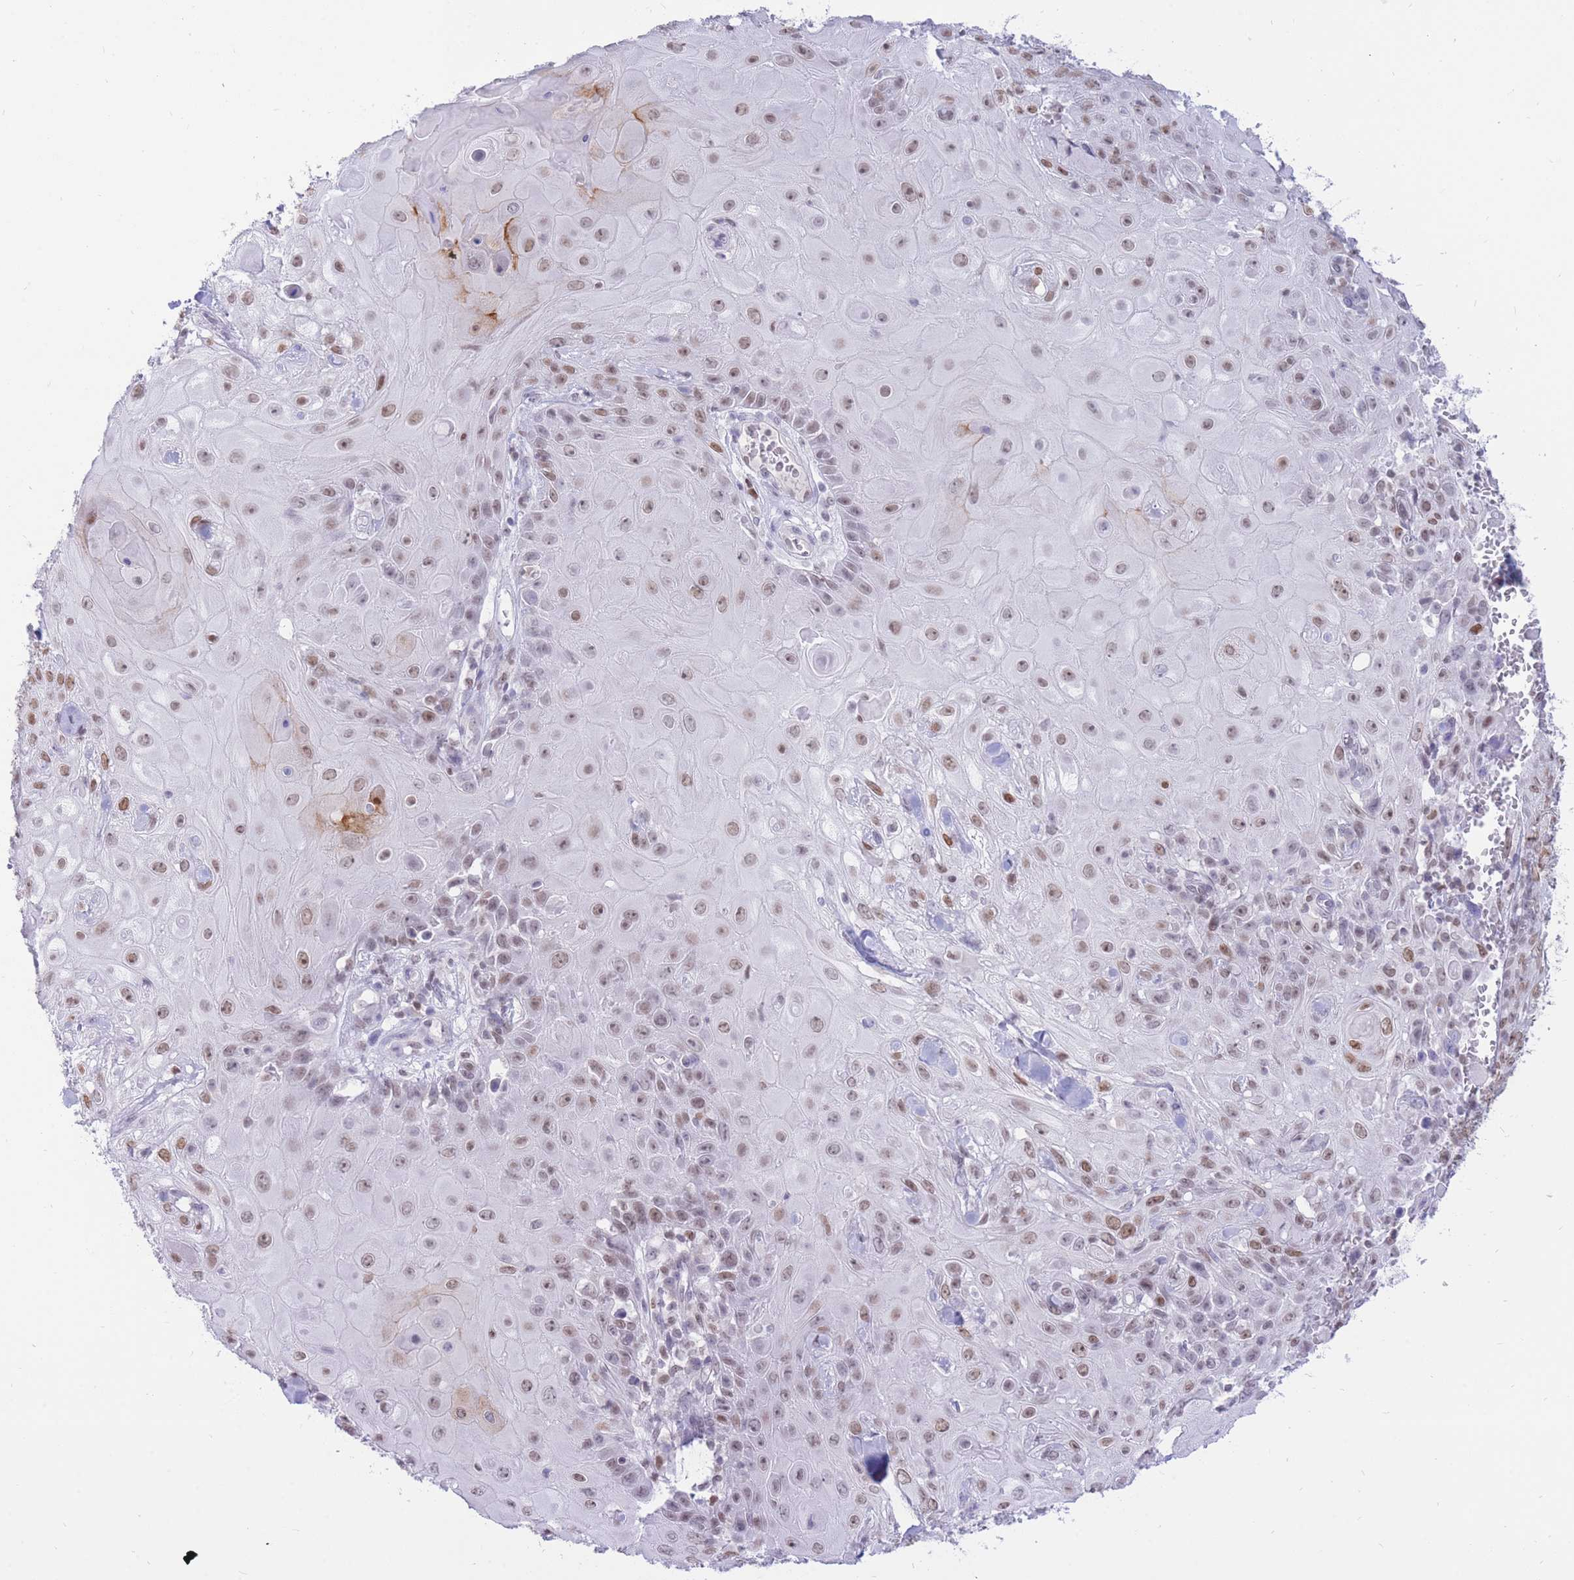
{"staining": {"intensity": "weak", "quantity": ">75%", "location": "nuclear"}, "tissue": "skin cancer", "cell_type": "Tumor cells", "image_type": "cancer", "snomed": [{"axis": "morphology", "description": "Normal tissue, NOS"}, {"axis": "morphology", "description": "Squamous cell carcinoma, NOS"}, {"axis": "topography", "description": "Skin"}, {"axis": "topography", "description": "Cartilage tissue"}], "caption": "Protein analysis of skin cancer (squamous cell carcinoma) tissue exhibits weak nuclear expression in approximately >75% of tumor cells.", "gene": "HMGN1", "patient": {"sex": "female", "age": 79}}